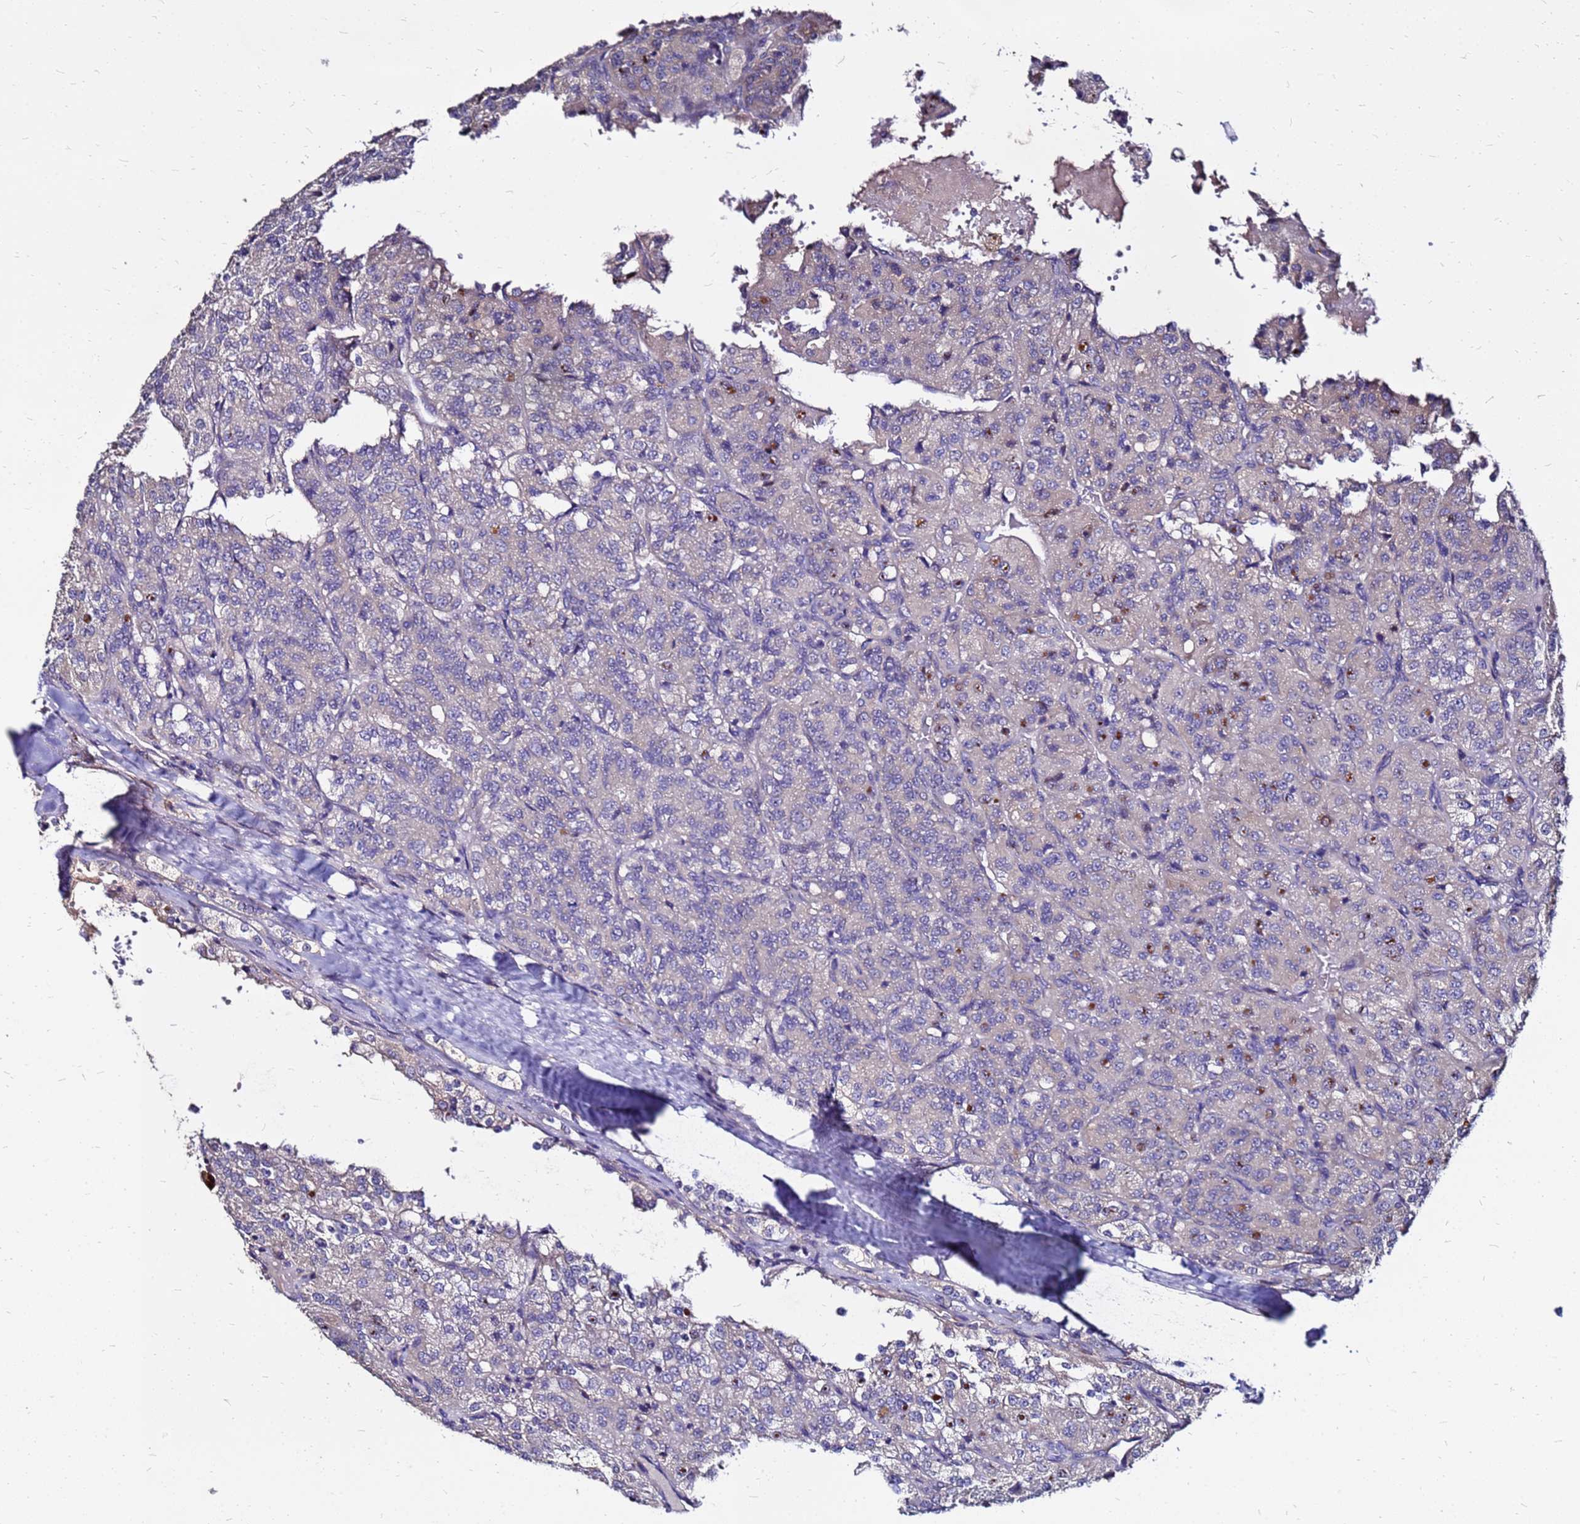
{"staining": {"intensity": "negative", "quantity": "none", "location": "none"}, "tissue": "renal cancer", "cell_type": "Tumor cells", "image_type": "cancer", "snomed": [{"axis": "morphology", "description": "Adenocarcinoma, NOS"}, {"axis": "topography", "description": "Kidney"}], "caption": "DAB immunohistochemical staining of human renal adenocarcinoma demonstrates no significant positivity in tumor cells.", "gene": "ARHGEF5", "patient": {"sex": "female", "age": 63}}